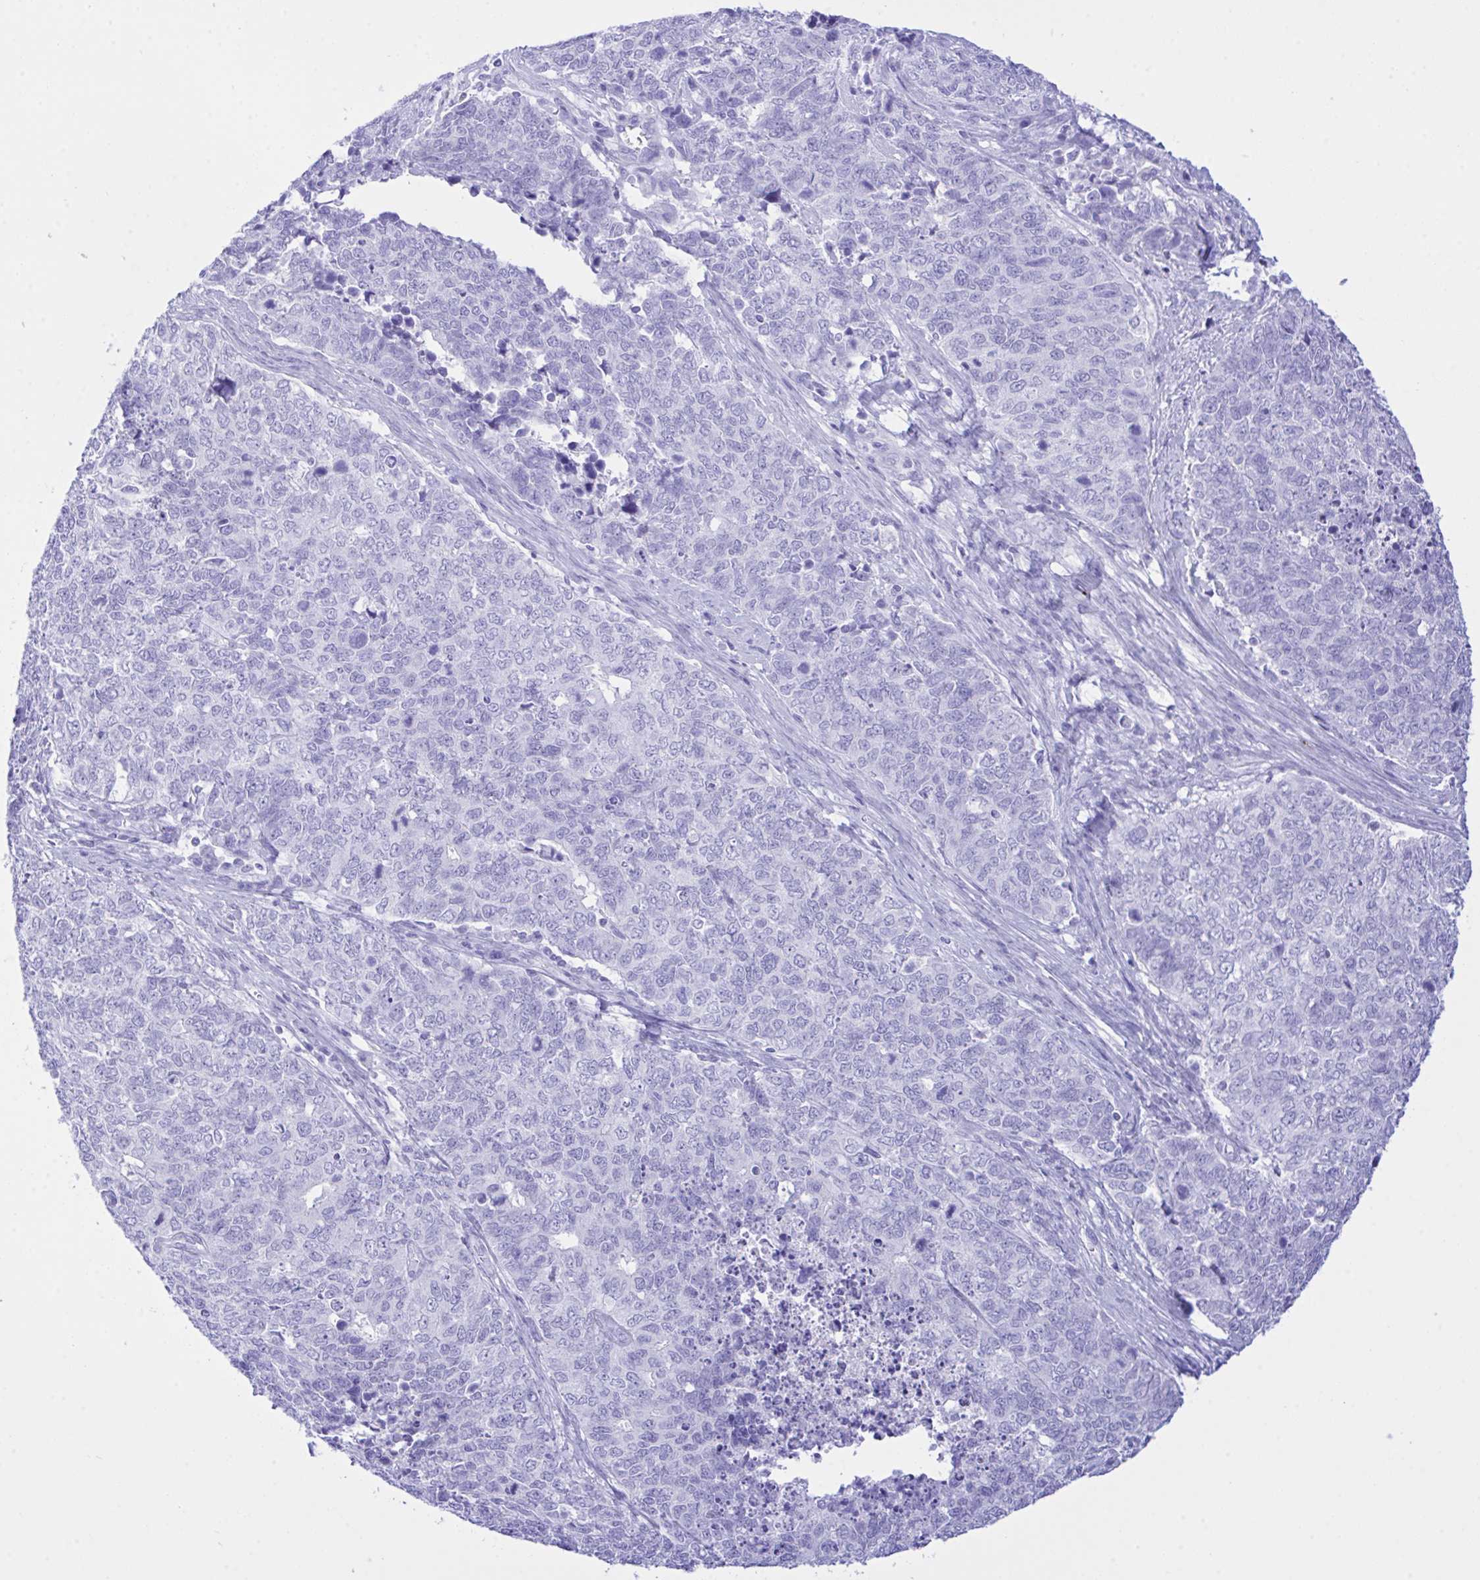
{"staining": {"intensity": "negative", "quantity": "none", "location": "none"}, "tissue": "cervical cancer", "cell_type": "Tumor cells", "image_type": "cancer", "snomed": [{"axis": "morphology", "description": "Adenocarcinoma, NOS"}, {"axis": "topography", "description": "Cervix"}], "caption": "Tumor cells are negative for brown protein staining in cervical cancer.", "gene": "SELENOV", "patient": {"sex": "female", "age": 63}}